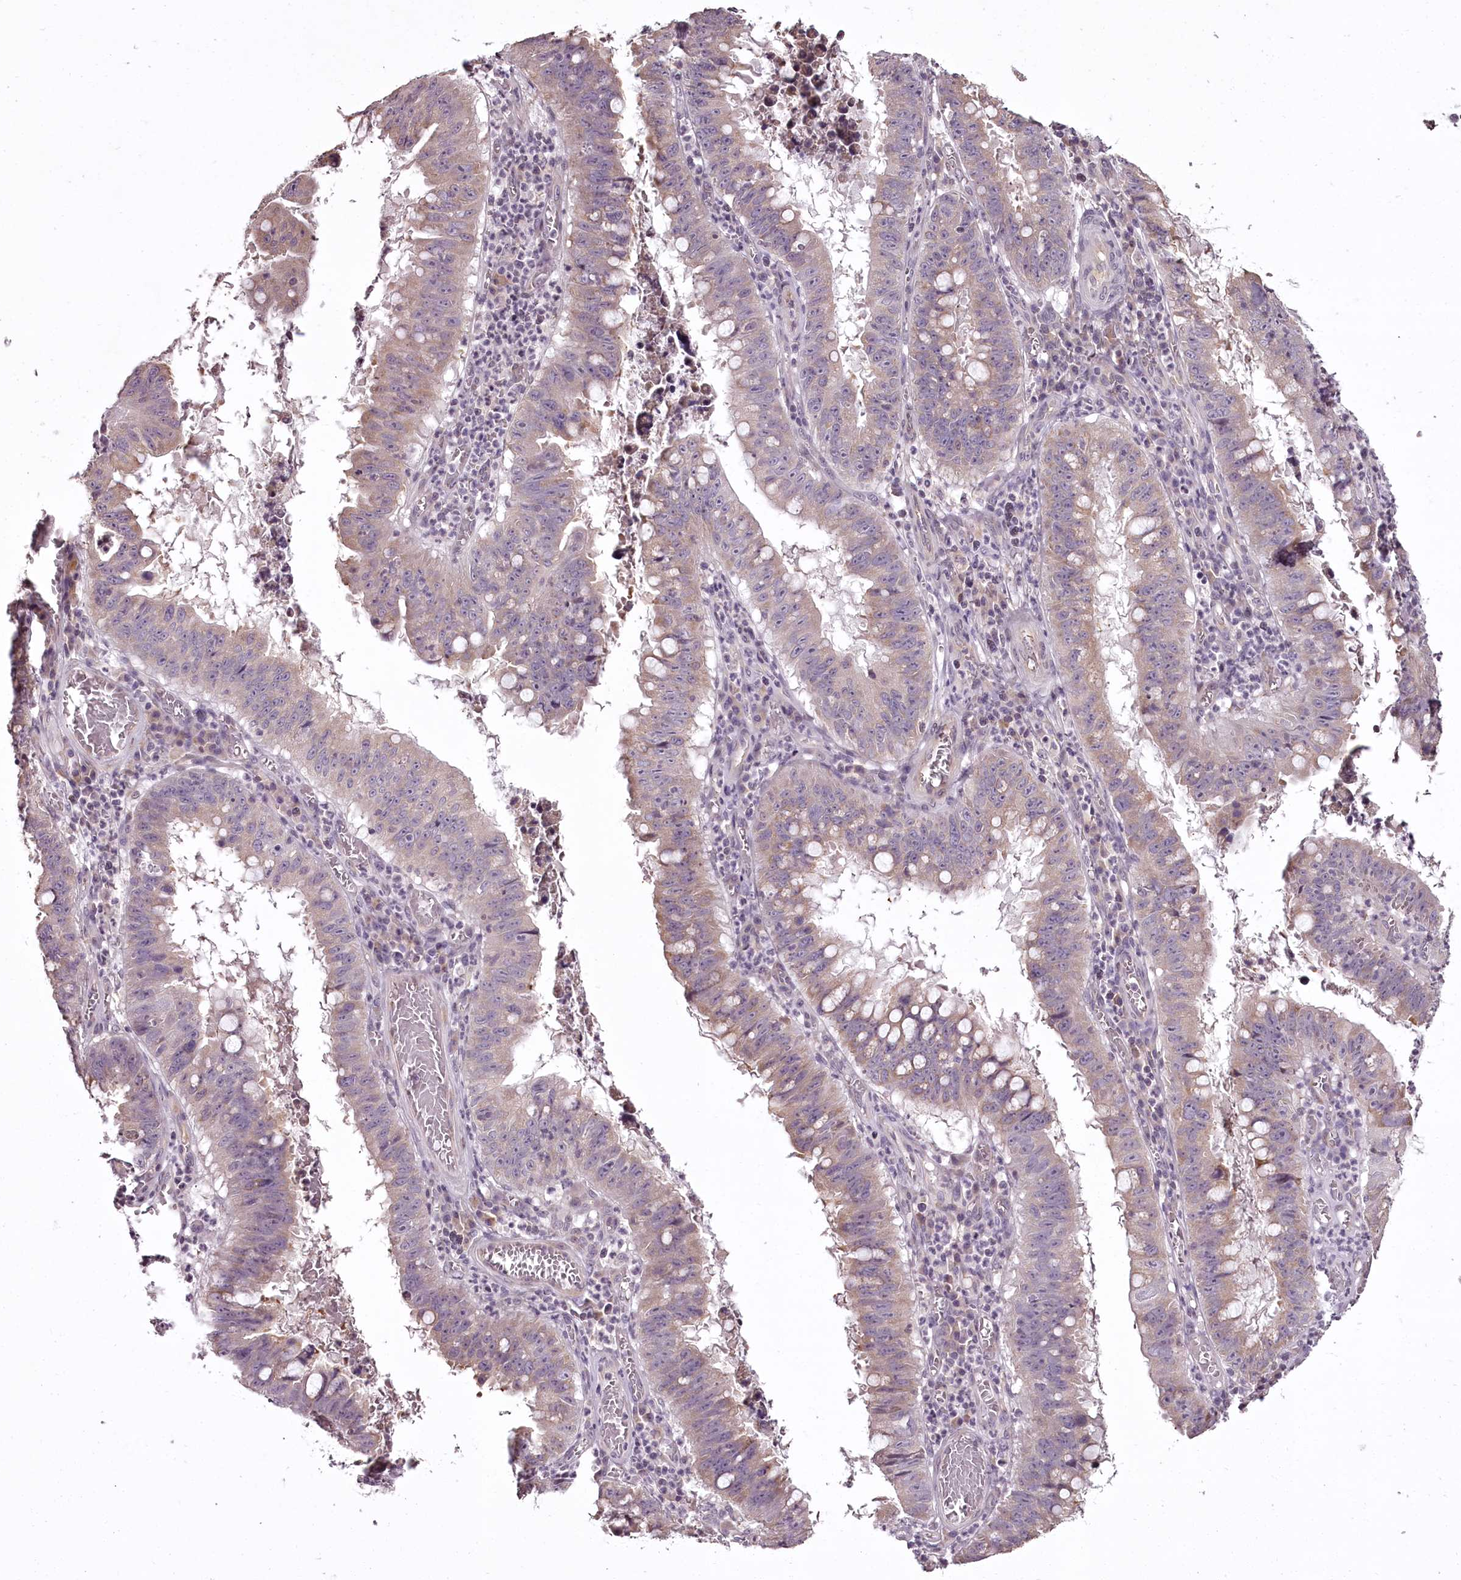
{"staining": {"intensity": "weak", "quantity": "<25%", "location": "cytoplasmic/membranous"}, "tissue": "stomach cancer", "cell_type": "Tumor cells", "image_type": "cancer", "snomed": [{"axis": "morphology", "description": "Adenocarcinoma, NOS"}, {"axis": "topography", "description": "Stomach"}], "caption": "Histopathology image shows no protein staining in tumor cells of stomach adenocarcinoma tissue.", "gene": "CCDC92", "patient": {"sex": "male", "age": 59}}